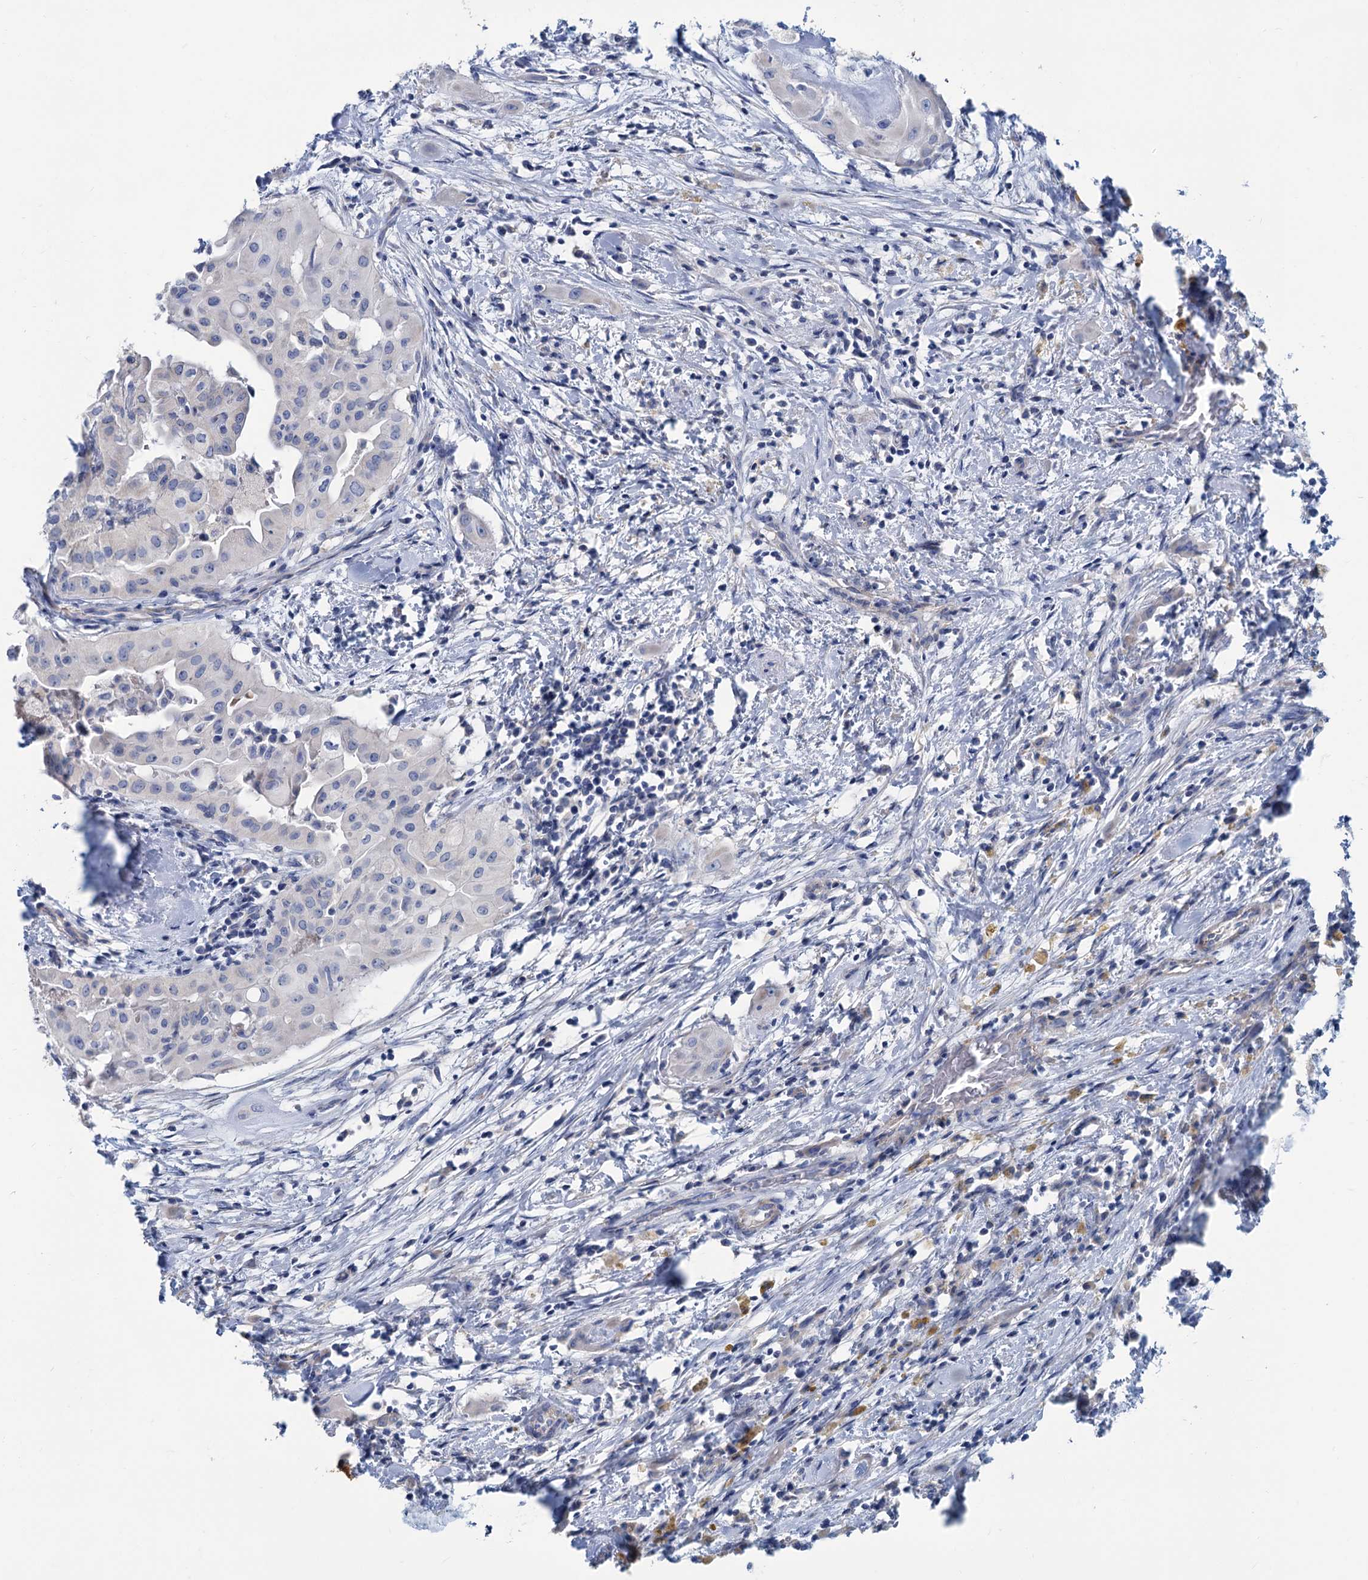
{"staining": {"intensity": "negative", "quantity": "none", "location": "none"}, "tissue": "thyroid cancer", "cell_type": "Tumor cells", "image_type": "cancer", "snomed": [{"axis": "morphology", "description": "Papillary adenocarcinoma, NOS"}, {"axis": "topography", "description": "Thyroid gland"}], "caption": "Immunohistochemistry (IHC) of thyroid cancer shows no staining in tumor cells. The staining is performed using DAB (3,3'-diaminobenzidine) brown chromogen with nuclei counter-stained in using hematoxylin.", "gene": "SLC1A3", "patient": {"sex": "female", "age": 59}}